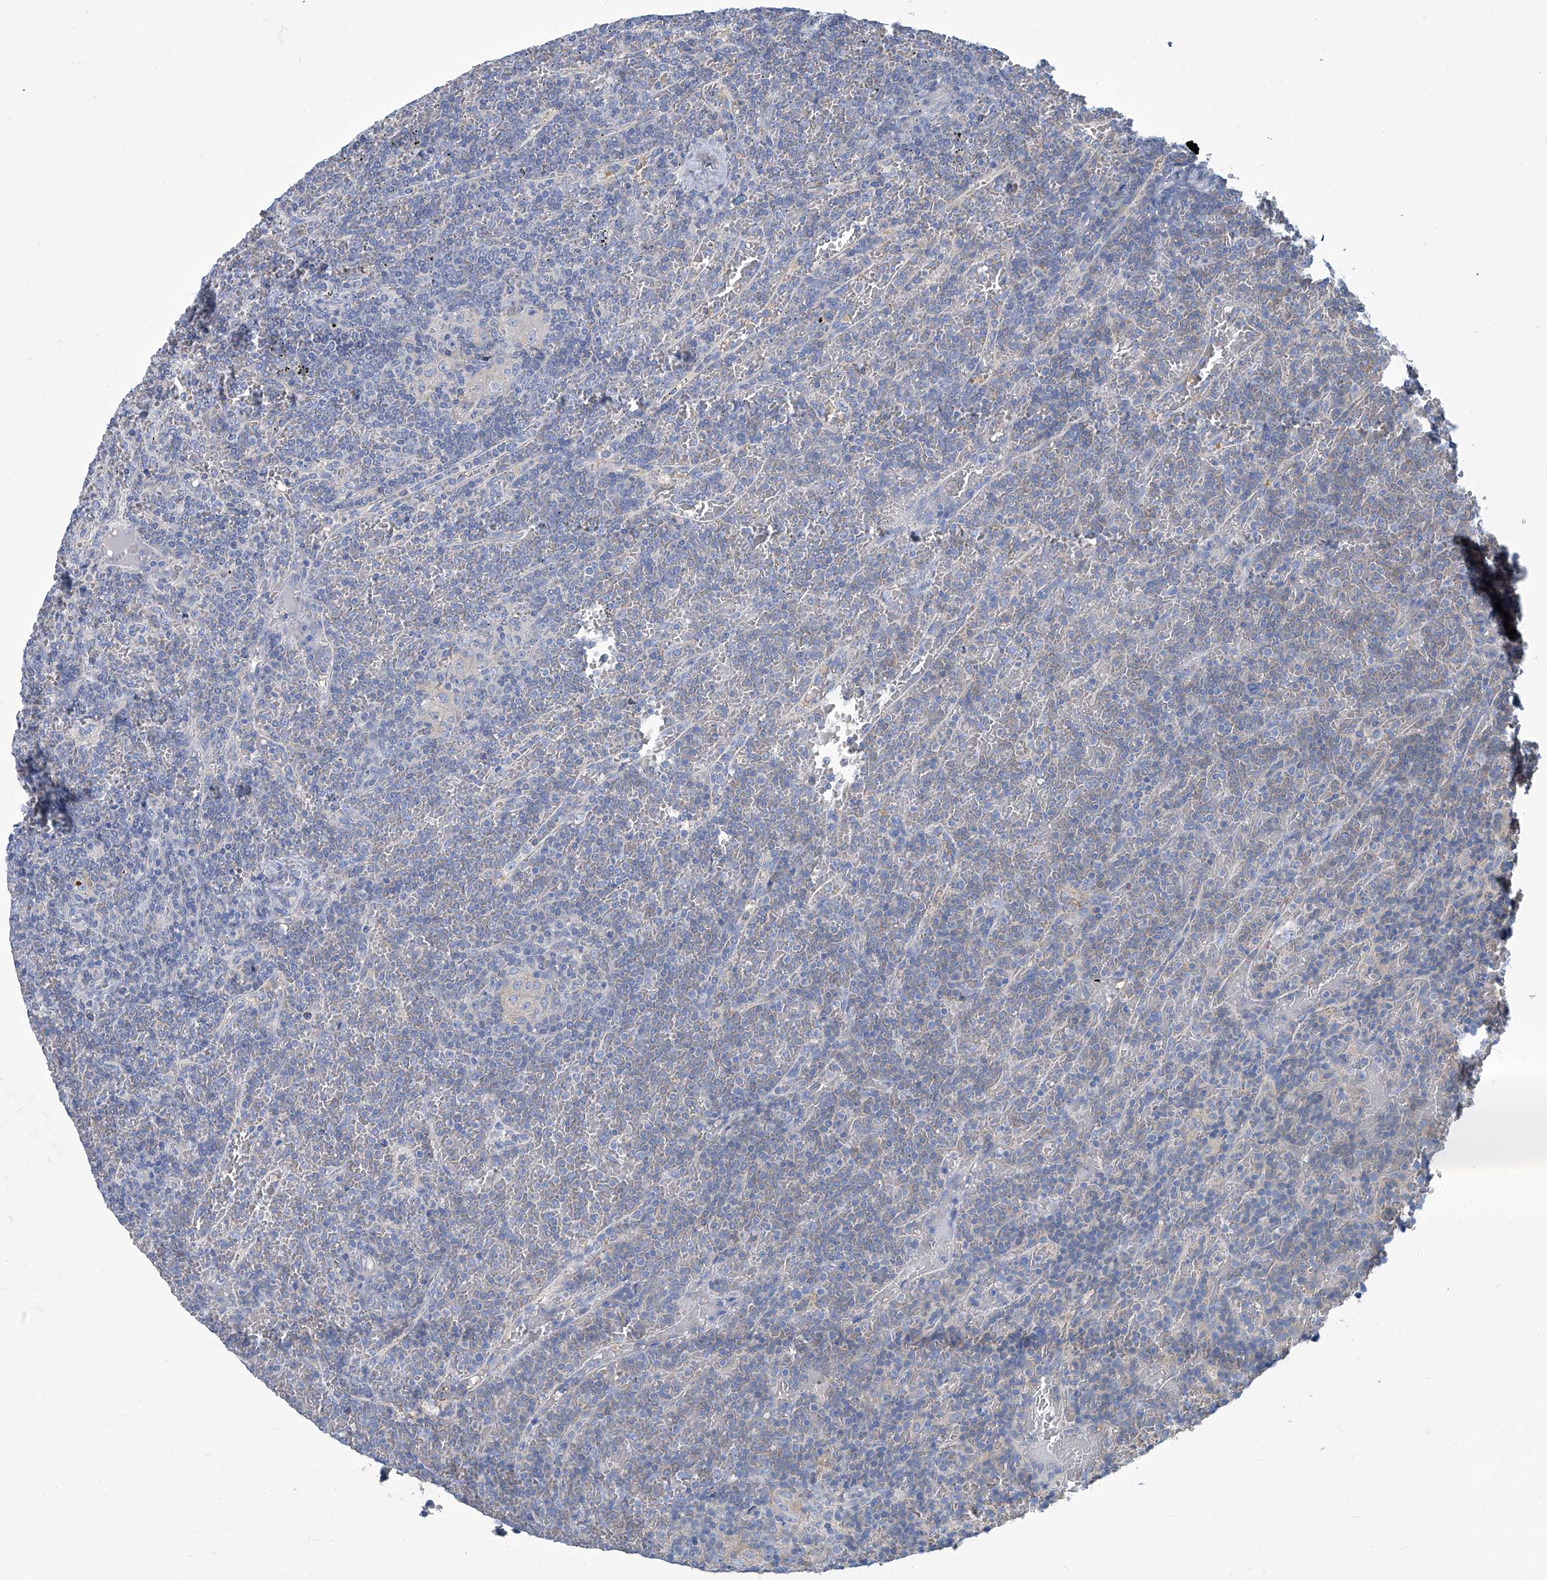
{"staining": {"intensity": "weak", "quantity": "<25%", "location": "cytoplasmic/membranous"}, "tissue": "lymphoma", "cell_type": "Tumor cells", "image_type": "cancer", "snomed": [{"axis": "morphology", "description": "Malignant lymphoma, non-Hodgkin's type, Low grade"}, {"axis": "topography", "description": "Spleen"}], "caption": "Immunohistochemistry histopathology image of neoplastic tissue: human low-grade malignant lymphoma, non-Hodgkin's type stained with DAB (3,3'-diaminobenzidine) displays no significant protein staining in tumor cells.", "gene": "PFKL", "patient": {"sex": "female", "age": 19}}